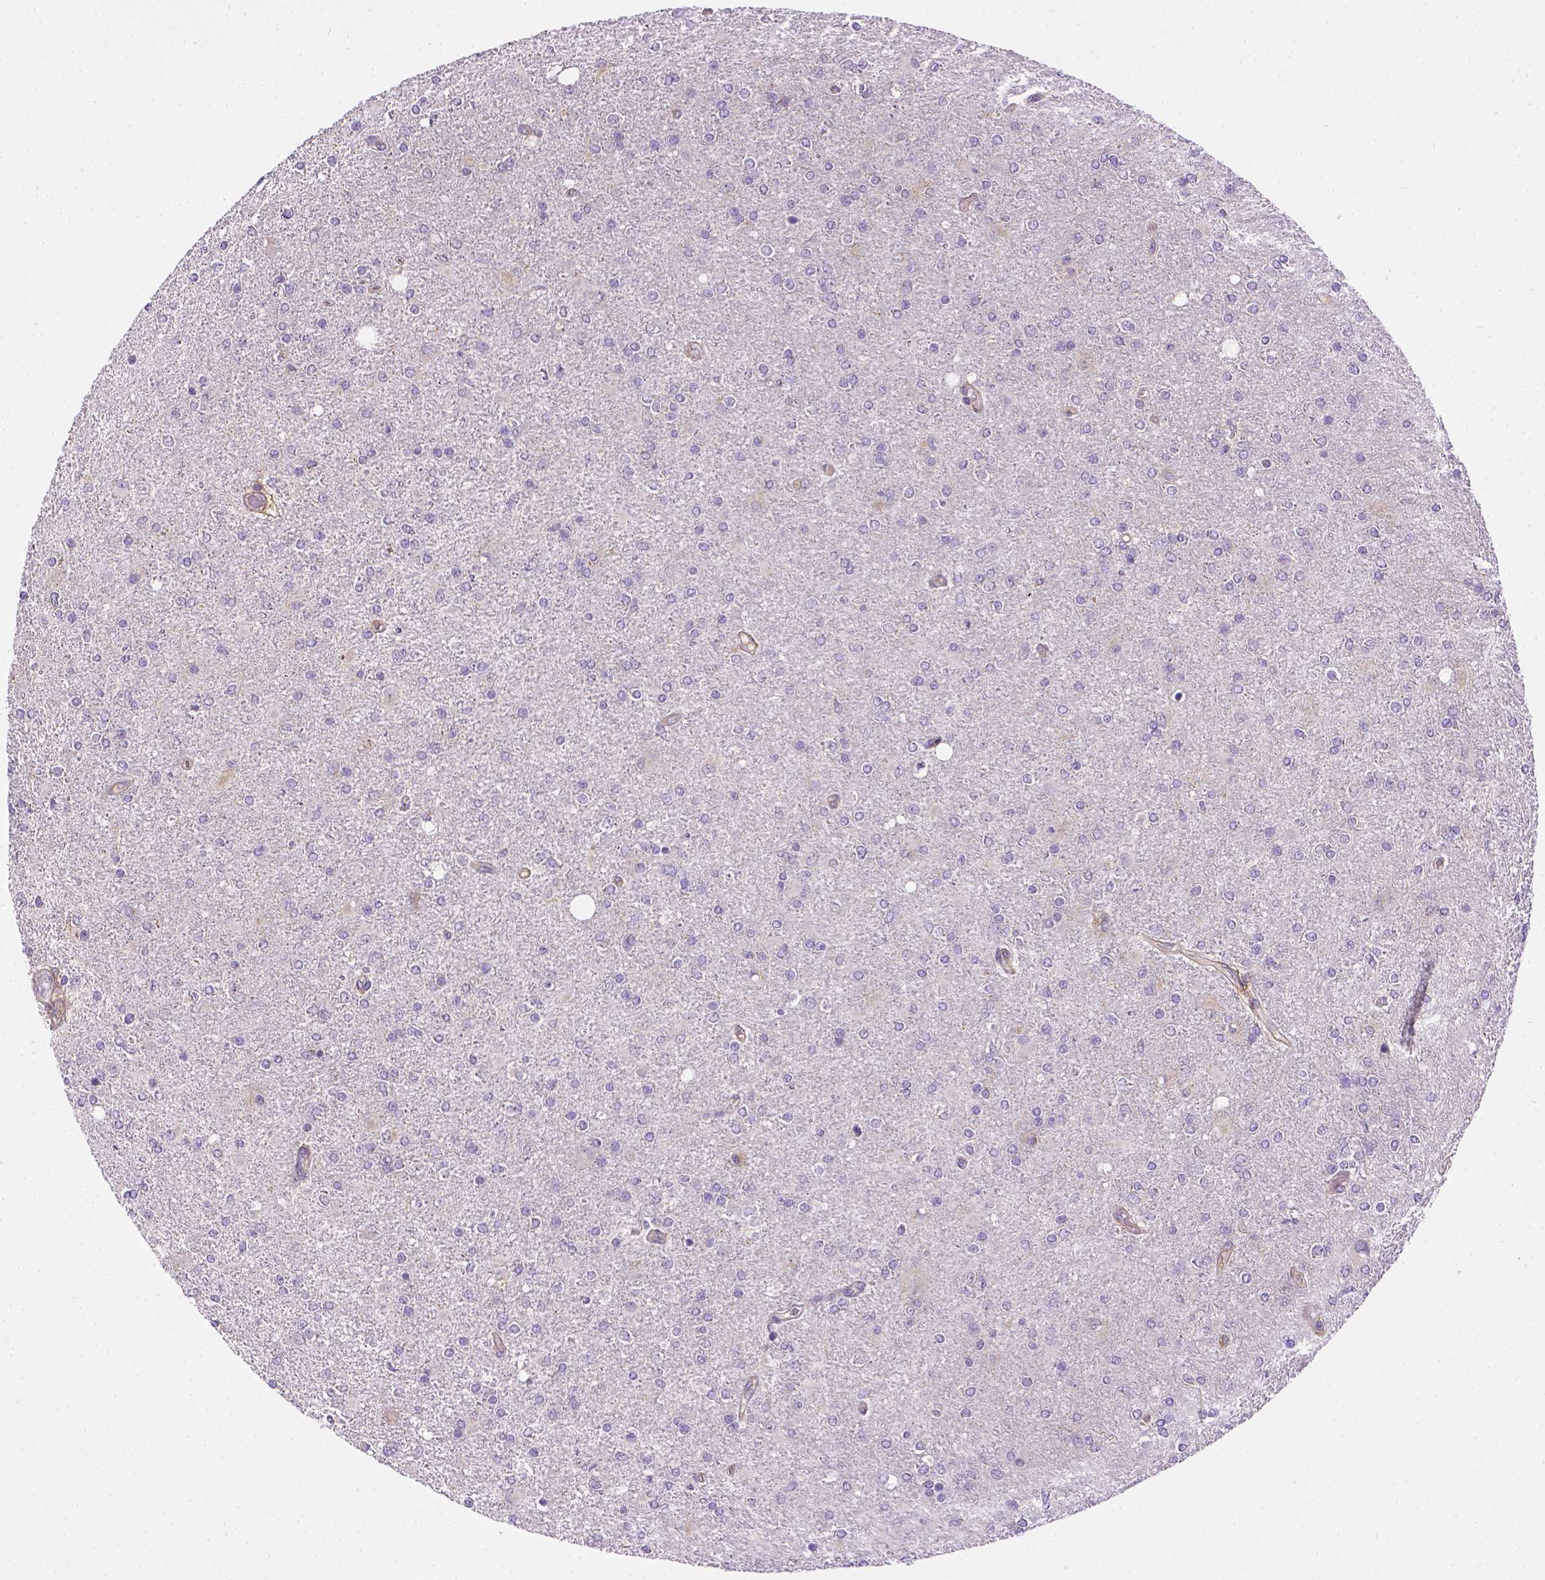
{"staining": {"intensity": "negative", "quantity": "none", "location": "none"}, "tissue": "glioma", "cell_type": "Tumor cells", "image_type": "cancer", "snomed": [{"axis": "morphology", "description": "Glioma, malignant, High grade"}, {"axis": "topography", "description": "Cerebral cortex"}], "caption": "Immunohistochemistry of malignant high-grade glioma displays no positivity in tumor cells.", "gene": "ENG", "patient": {"sex": "male", "age": 70}}